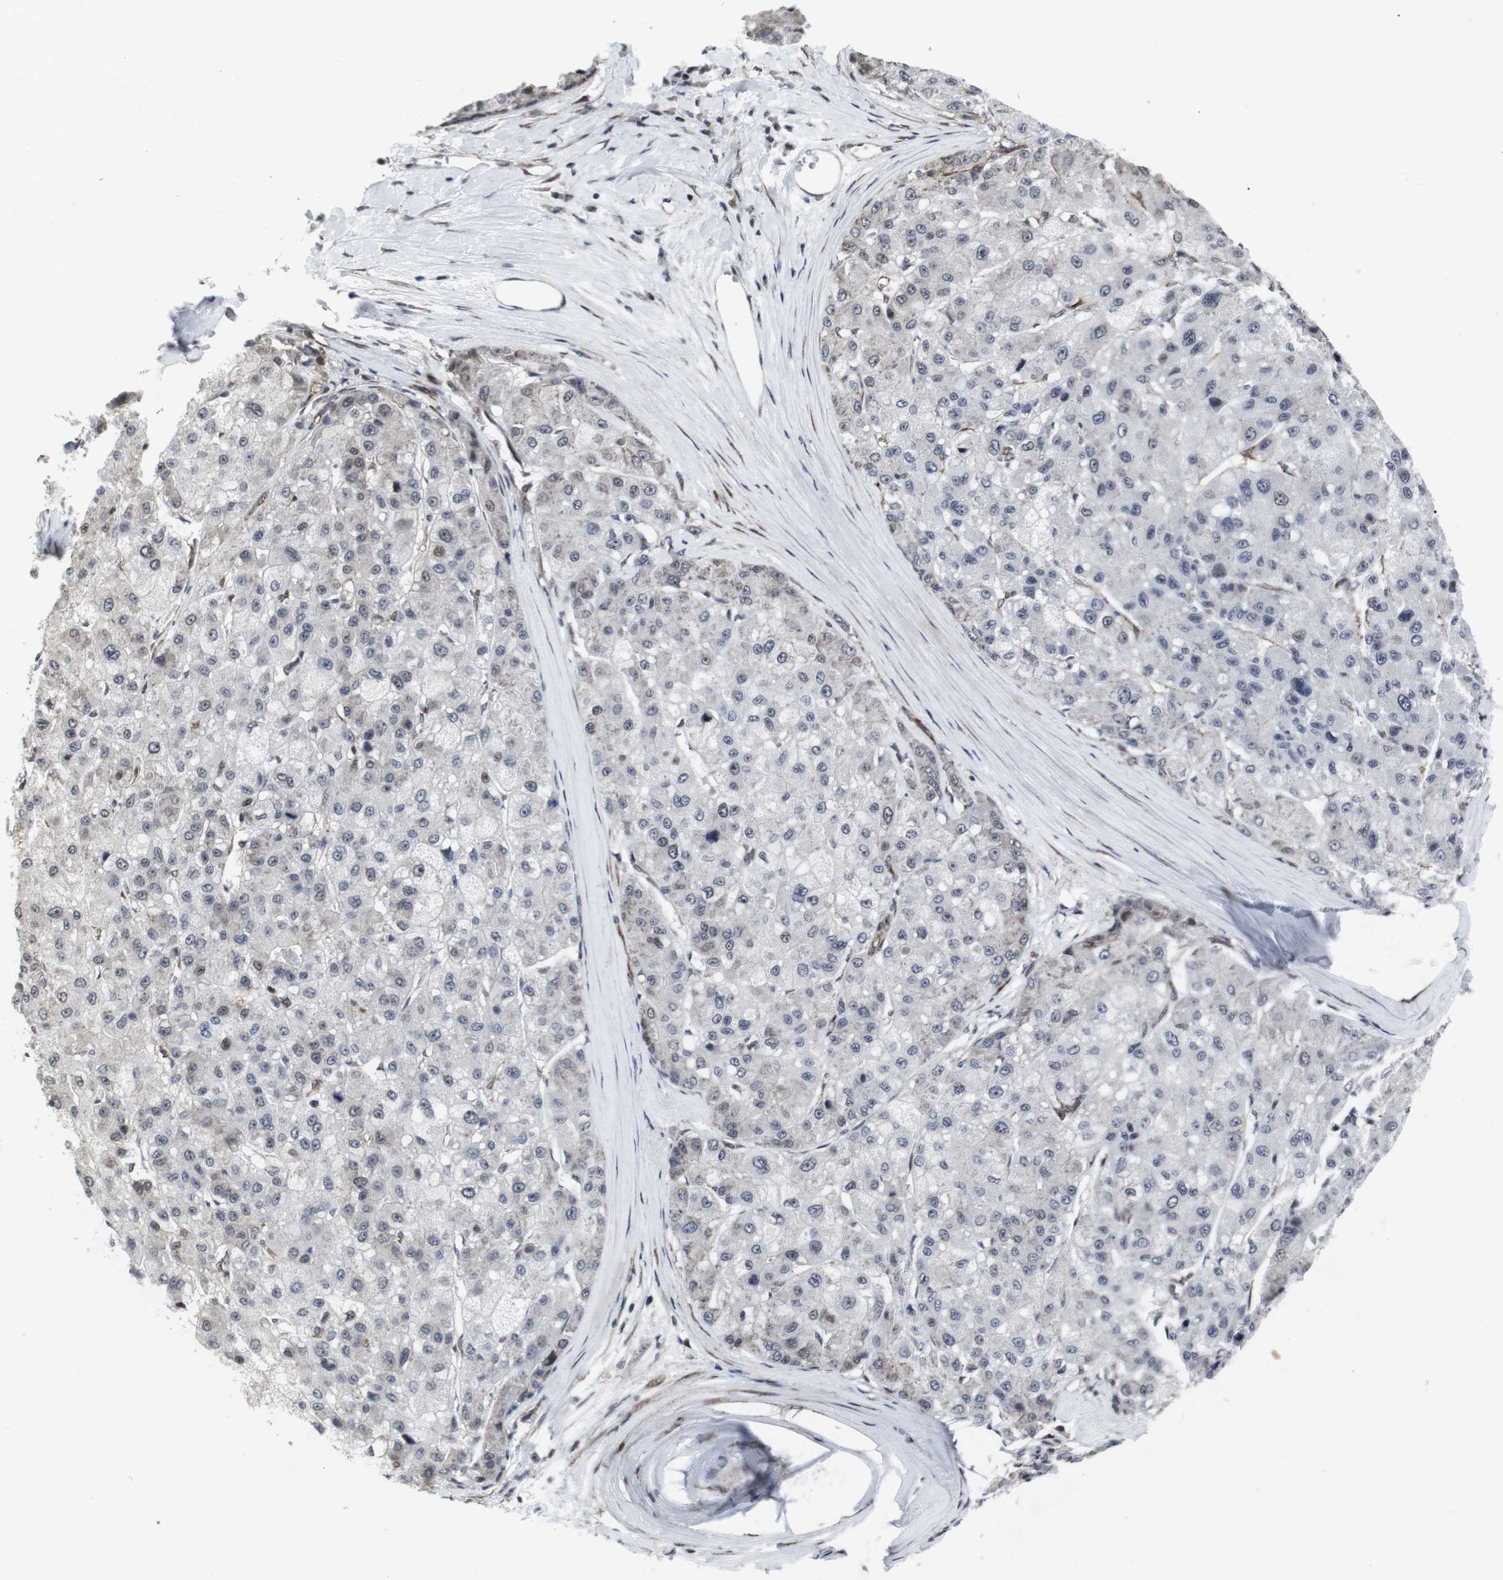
{"staining": {"intensity": "moderate", "quantity": "<25%", "location": "nuclear"}, "tissue": "liver cancer", "cell_type": "Tumor cells", "image_type": "cancer", "snomed": [{"axis": "morphology", "description": "Carcinoma, Hepatocellular, NOS"}, {"axis": "topography", "description": "Liver"}], "caption": "Tumor cells demonstrate low levels of moderate nuclear positivity in approximately <25% of cells in human liver hepatocellular carcinoma.", "gene": "MLH1", "patient": {"sex": "male", "age": 80}}